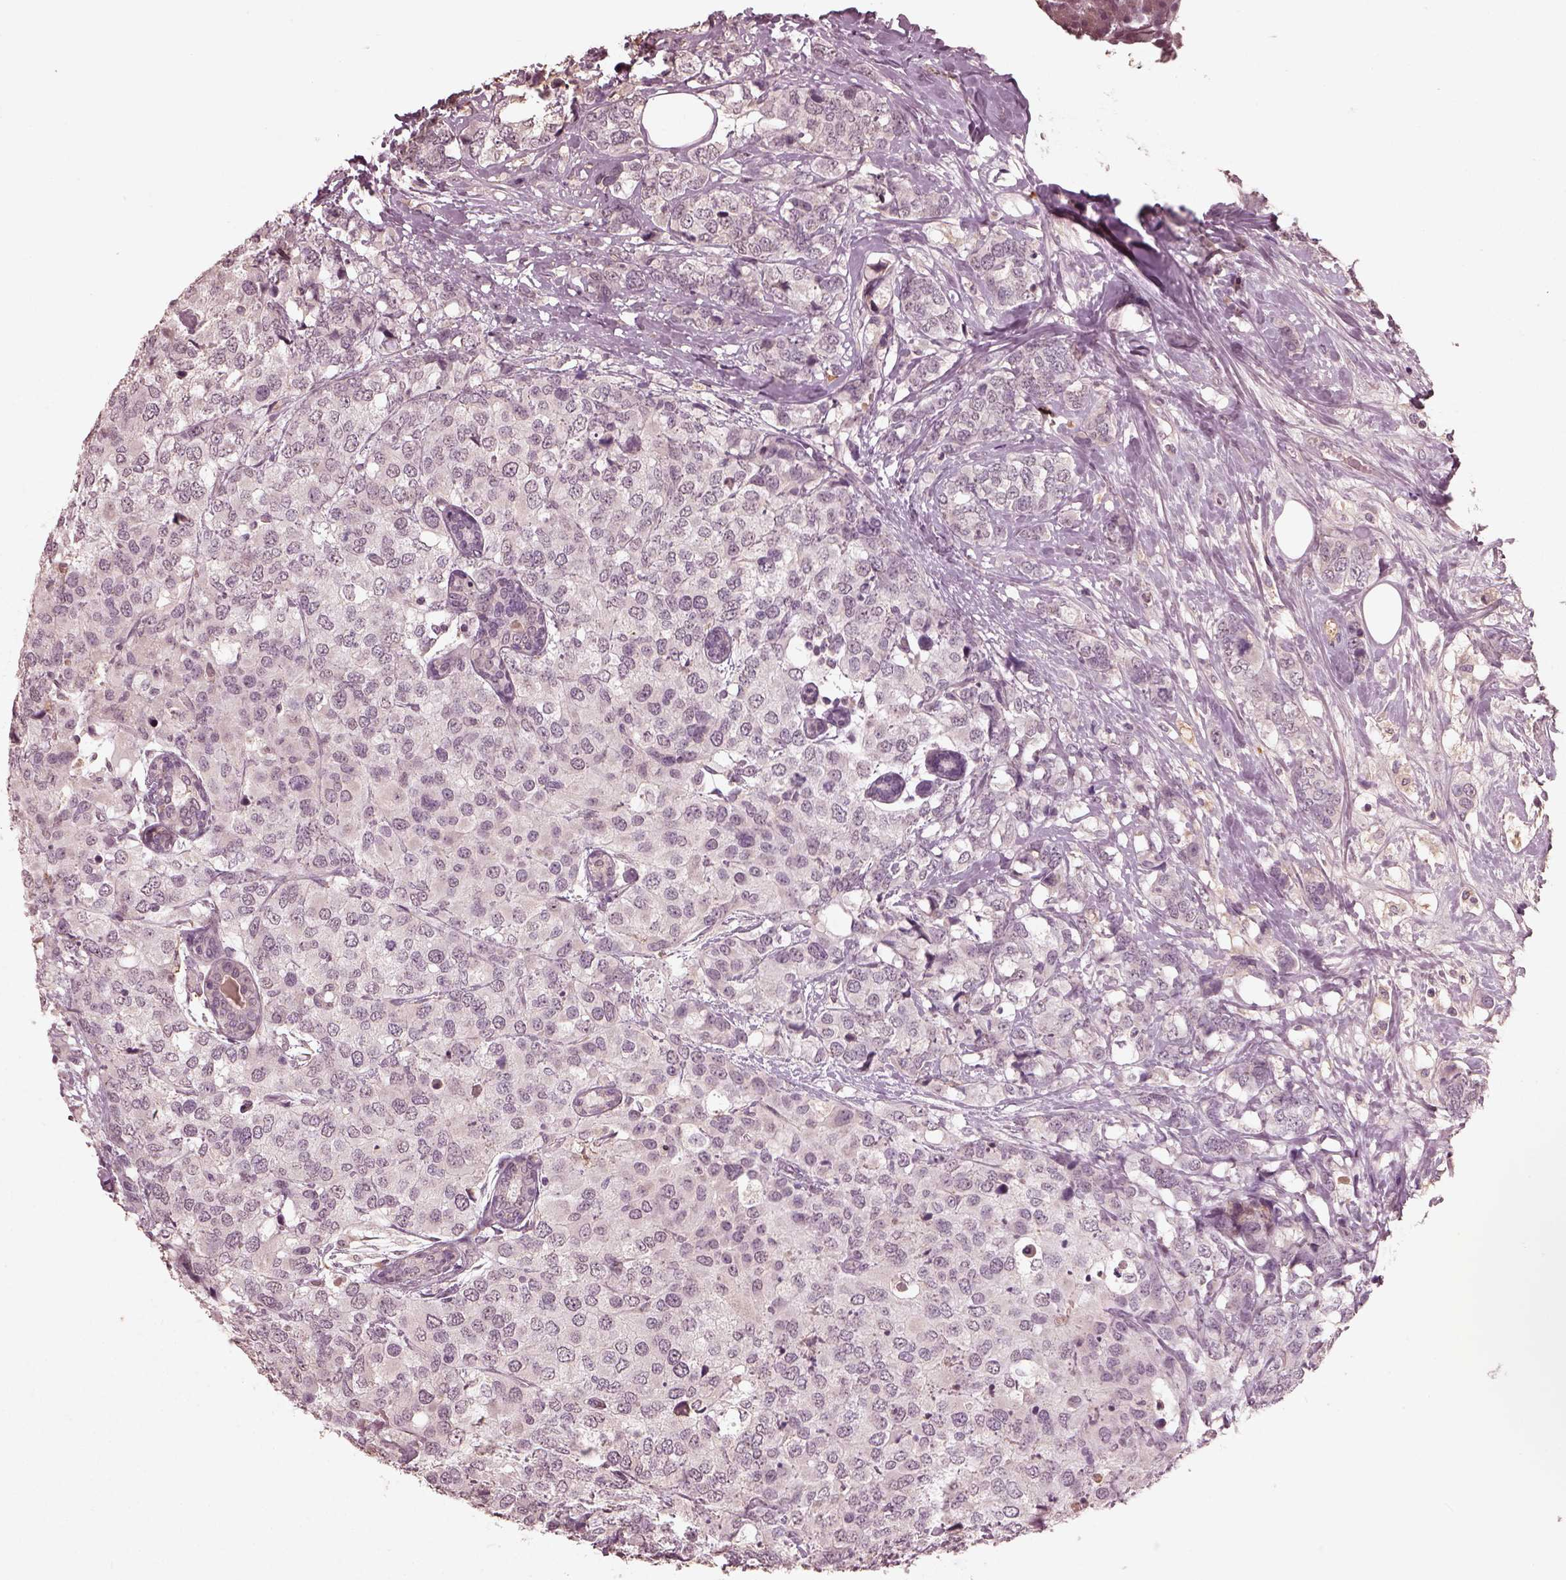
{"staining": {"intensity": "negative", "quantity": "none", "location": "none"}, "tissue": "breast cancer", "cell_type": "Tumor cells", "image_type": "cancer", "snomed": [{"axis": "morphology", "description": "Lobular carcinoma"}, {"axis": "topography", "description": "Breast"}], "caption": "Tumor cells are negative for protein expression in human breast cancer (lobular carcinoma).", "gene": "CALR3", "patient": {"sex": "female", "age": 59}}